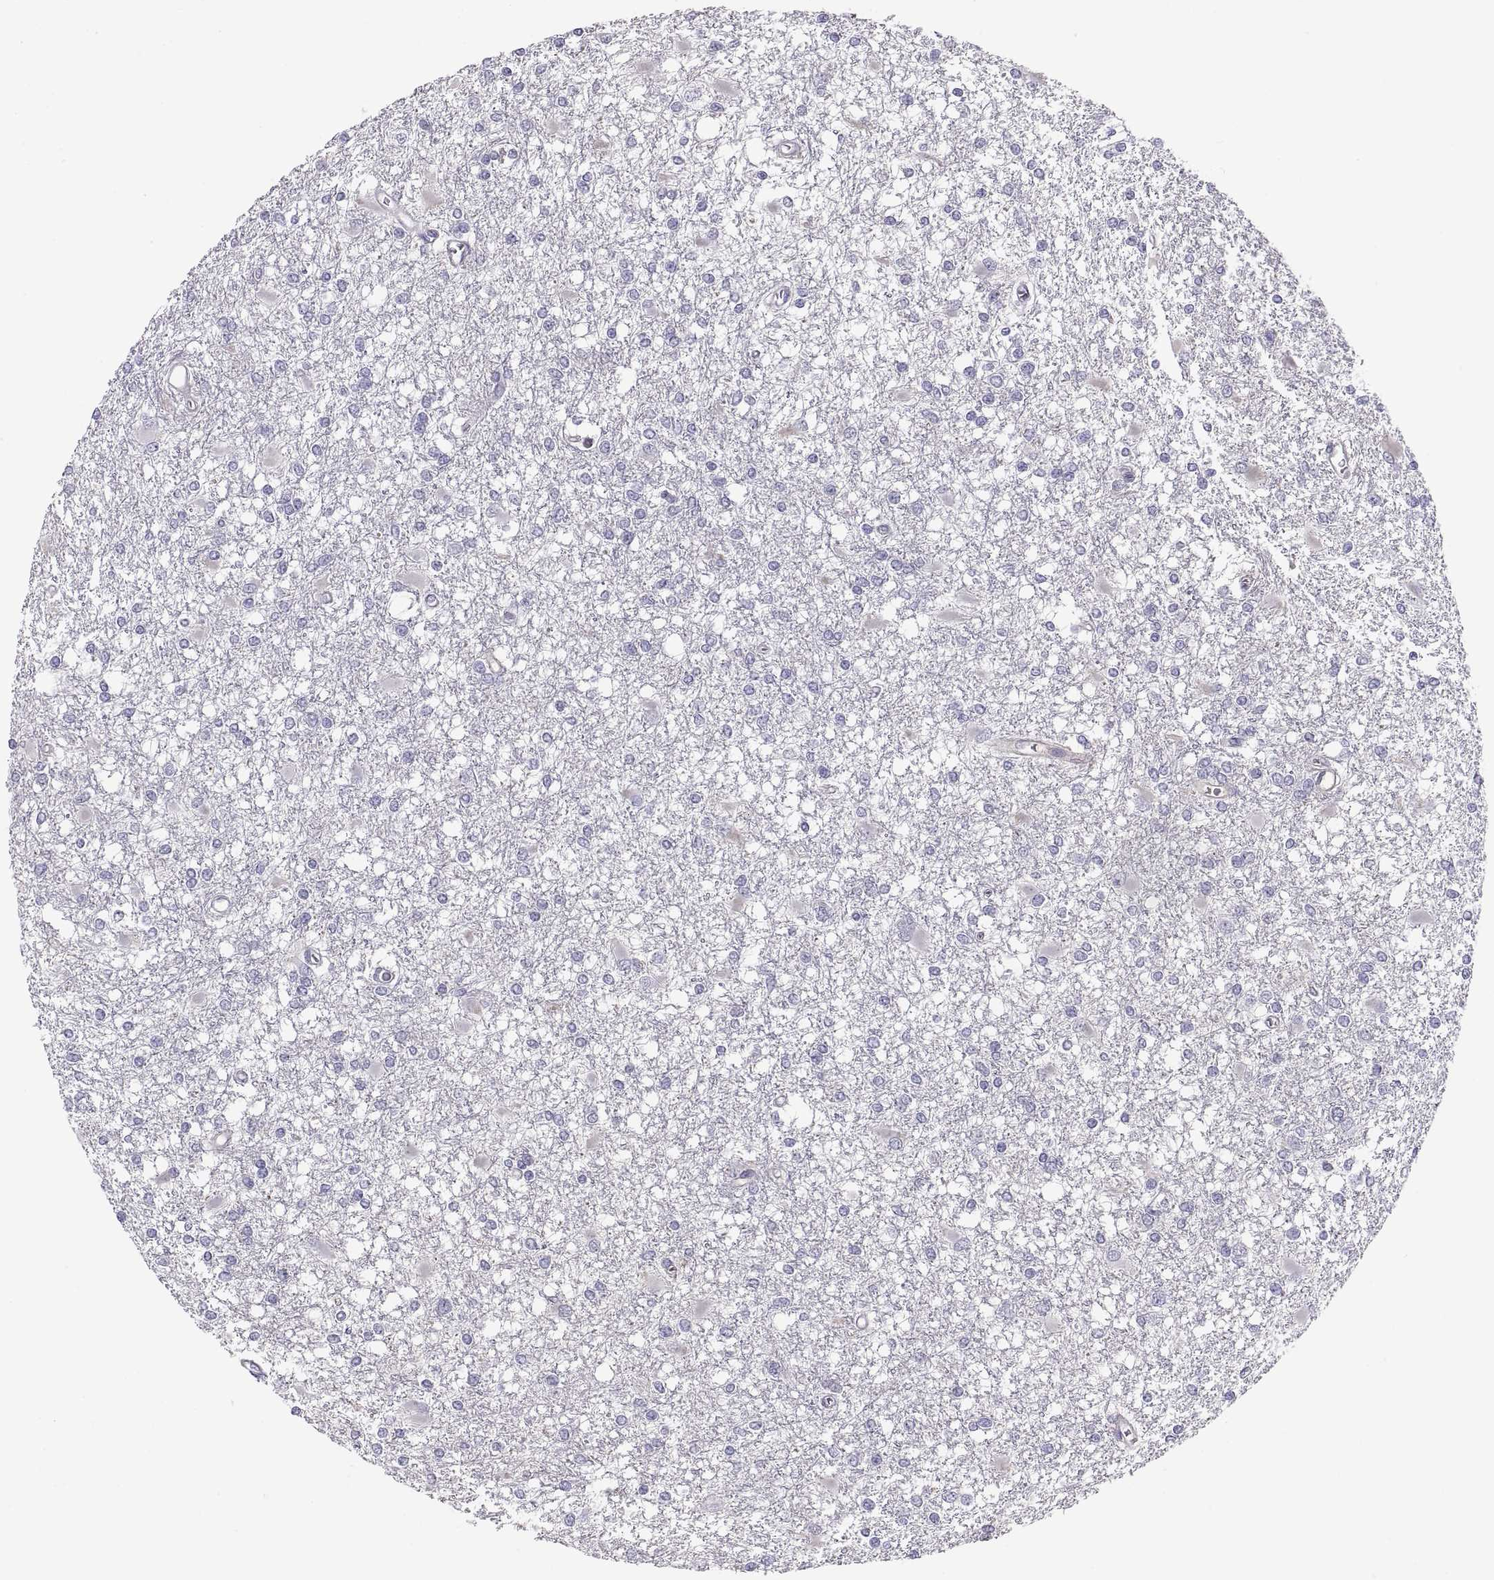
{"staining": {"intensity": "negative", "quantity": "none", "location": "none"}, "tissue": "glioma", "cell_type": "Tumor cells", "image_type": "cancer", "snomed": [{"axis": "morphology", "description": "Glioma, malignant, High grade"}, {"axis": "topography", "description": "Cerebral cortex"}], "caption": "Tumor cells are negative for protein expression in human malignant glioma (high-grade).", "gene": "MAGEB2", "patient": {"sex": "male", "age": 79}}